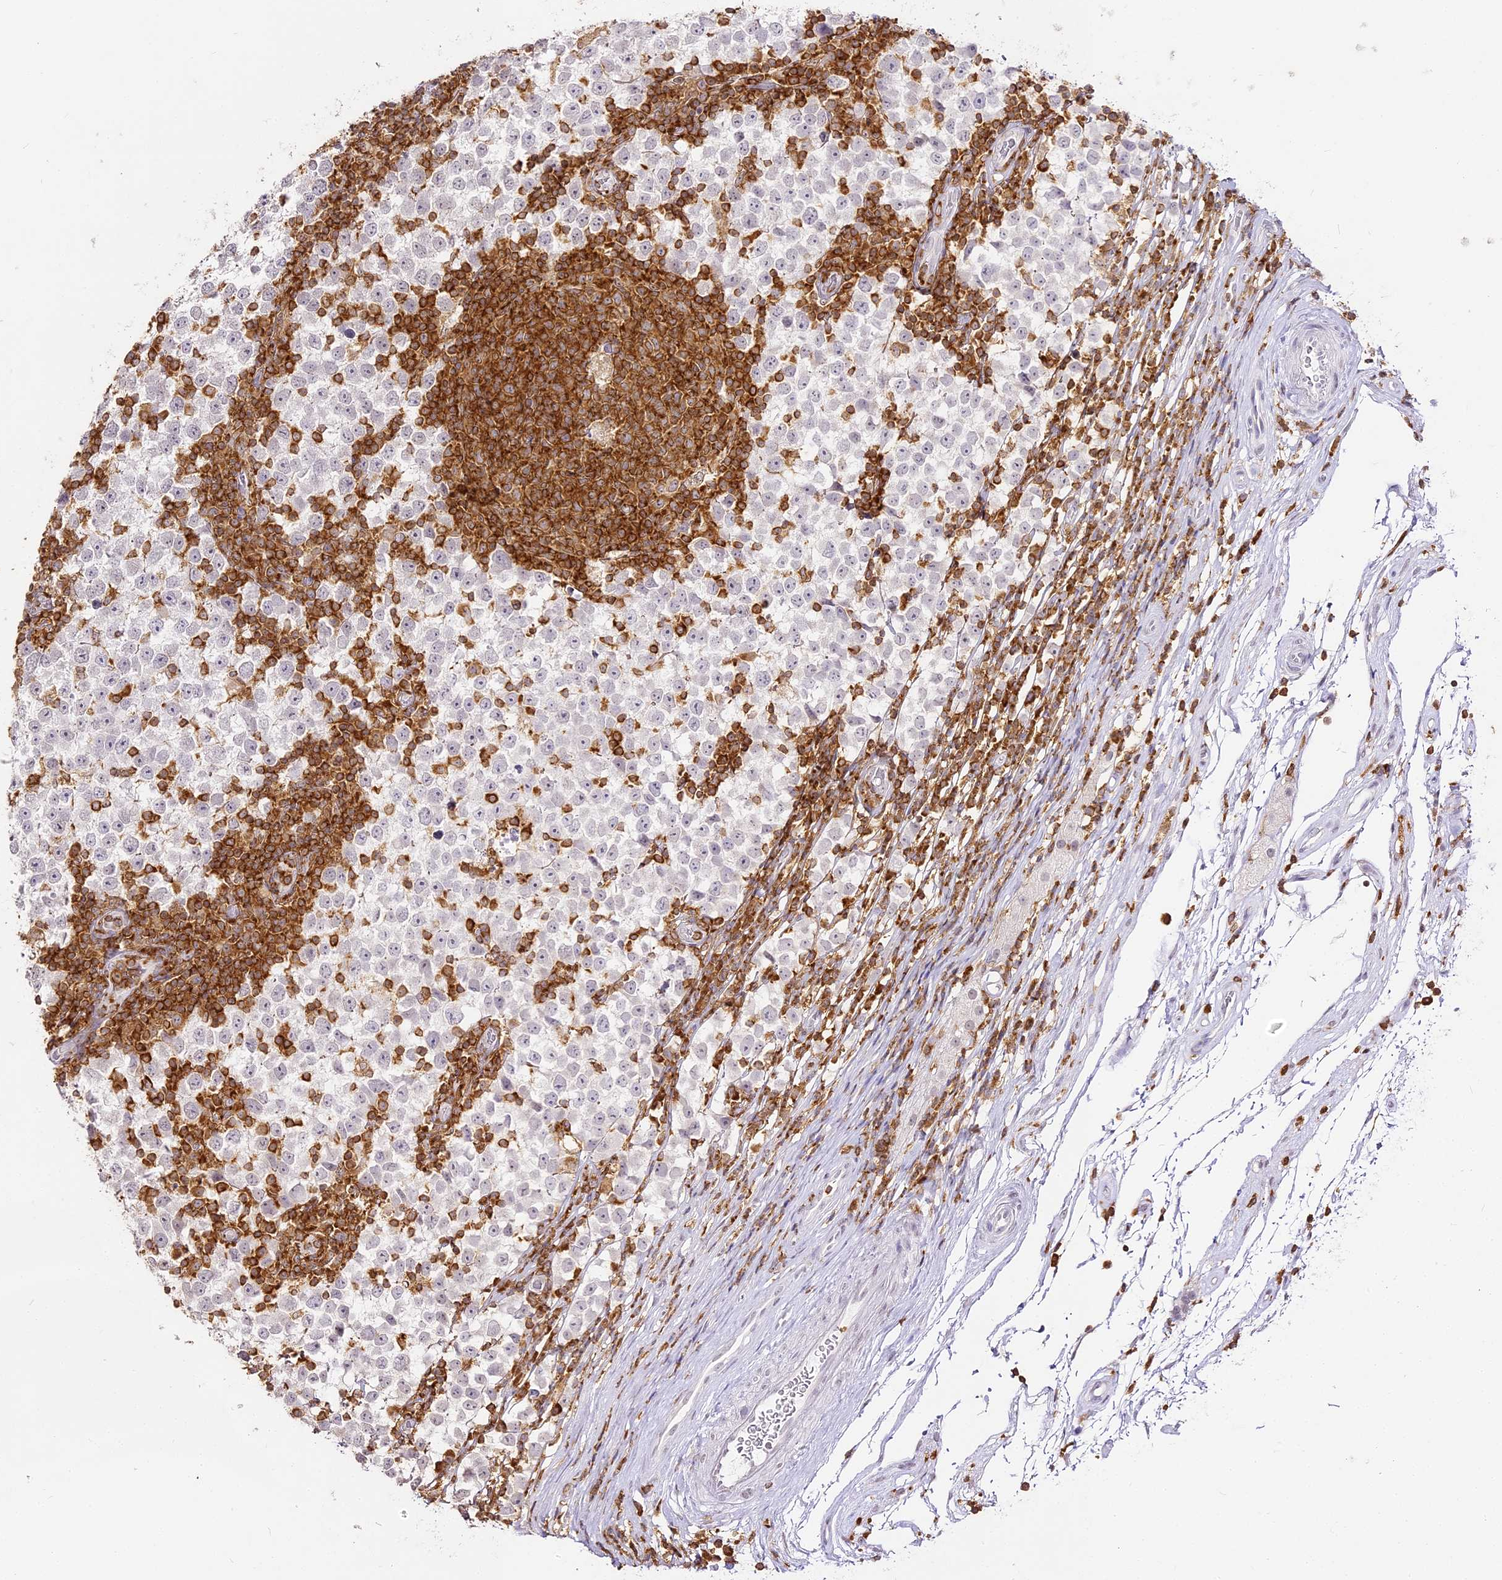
{"staining": {"intensity": "negative", "quantity": "none", "location": "none"}, "tissue": "testis cancer", "cell_type": "Tumor cells", "image_type": "cancer", "snomed": [{"axis": "morphology", "description": "Seminoma, NOS"}, {"axis": "topography", "description": "Testis"}], "caption": "Tumor cells show no significant protein expression in testis cancer.", "gene": "DOCK2", "patient": {"sex": "male", "age": 65}}